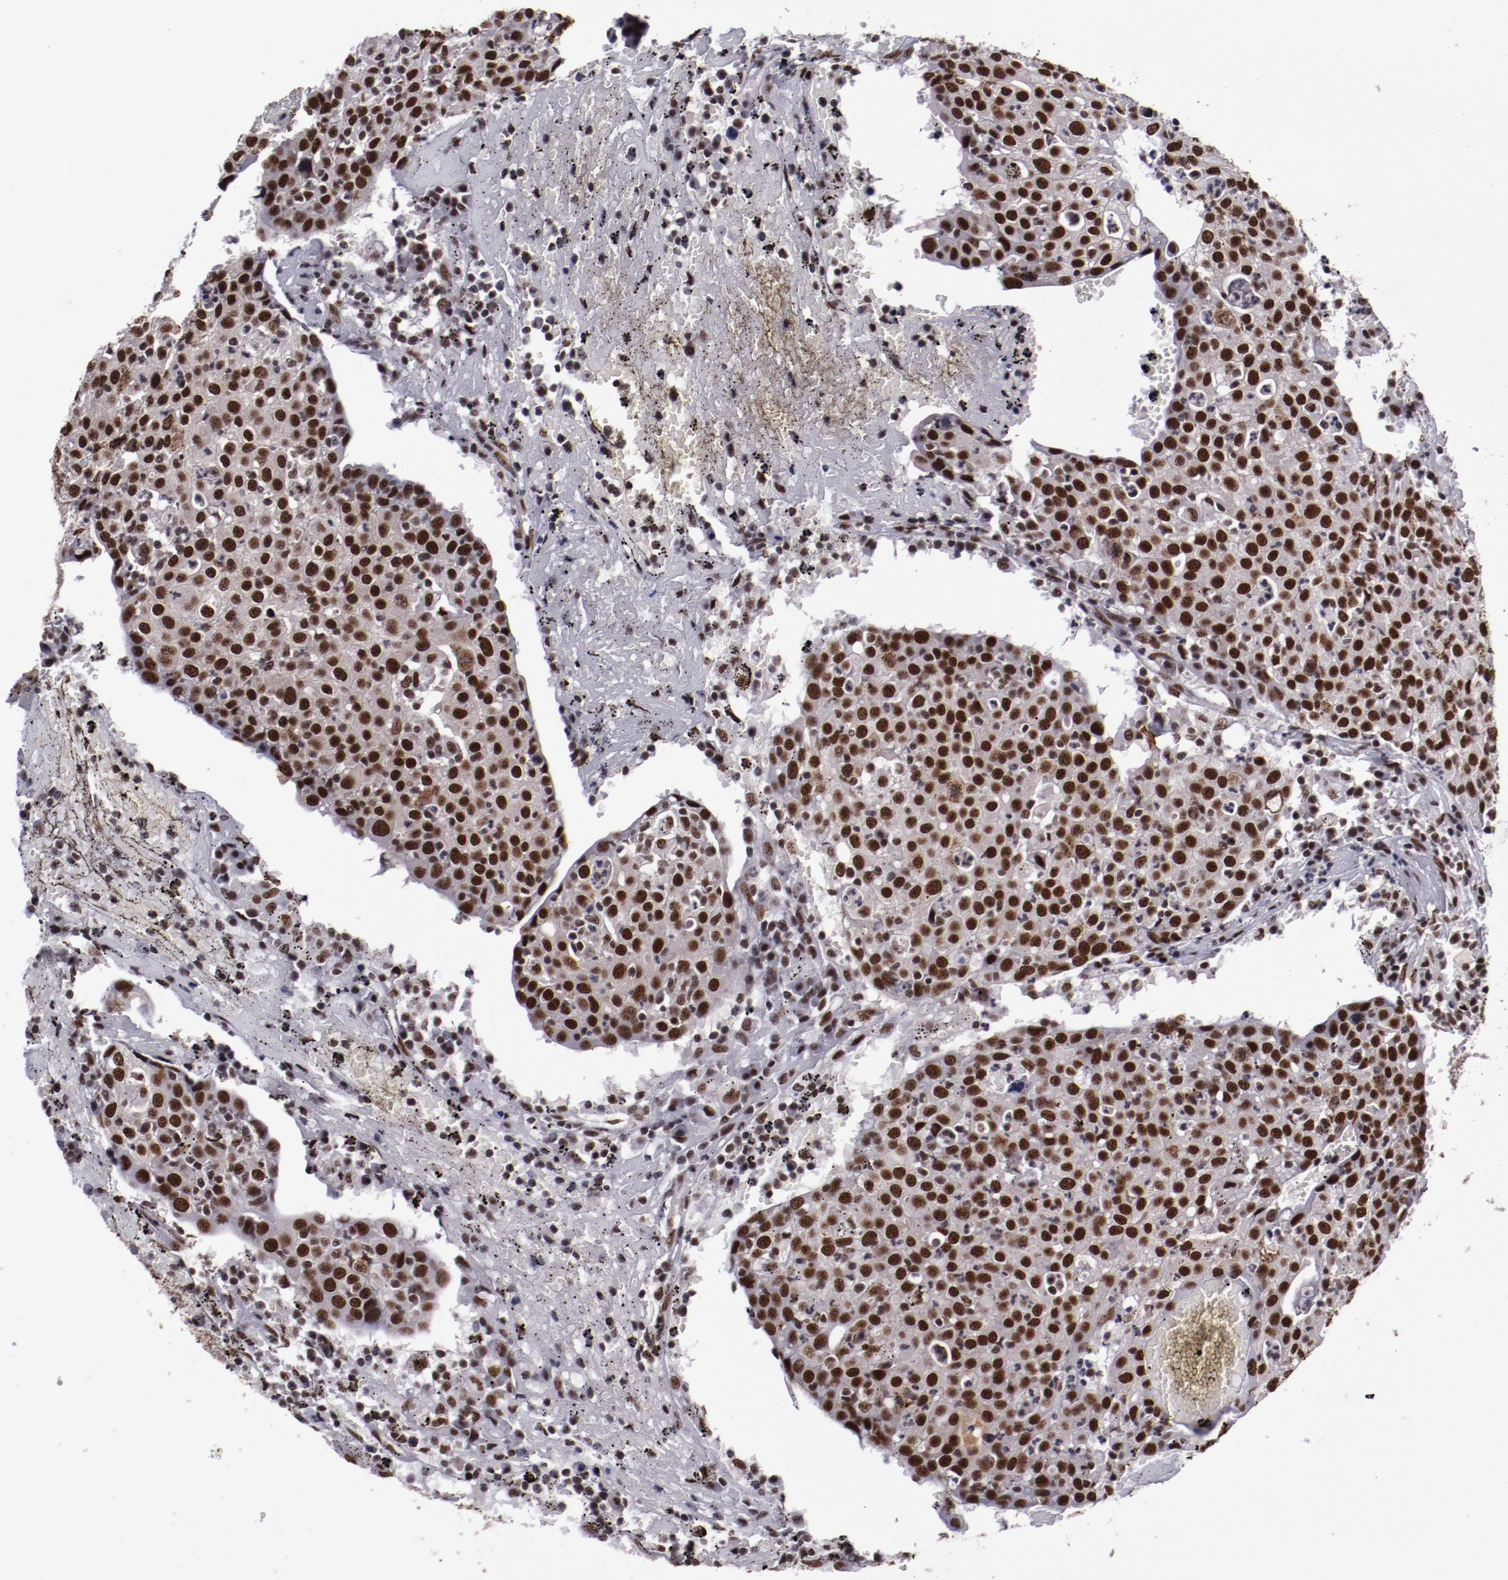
{"staining": {"intensity": "strong", "quantity": ">75%", "location": "nuclear"}, "tissue": "head and neck cancer", "cell_type": "Tumor cells", "image_type": "cancer", "snomed": [{"axis": "morphology", "description": "Adenocarcinoma, NOS"}, {"axis": "topography", "description": "Salivary gland"}, {"axis": "topography", "description": "Head-Neck"}], "caption": "Immunohistochemical staining of human head and neck cancer (adenocarcinoma) reveals high levels of strong nuclear staining in approximately >75% of tumor cells.", "gene": "ERH", "patient": {"sex": "female", "age": 65}}